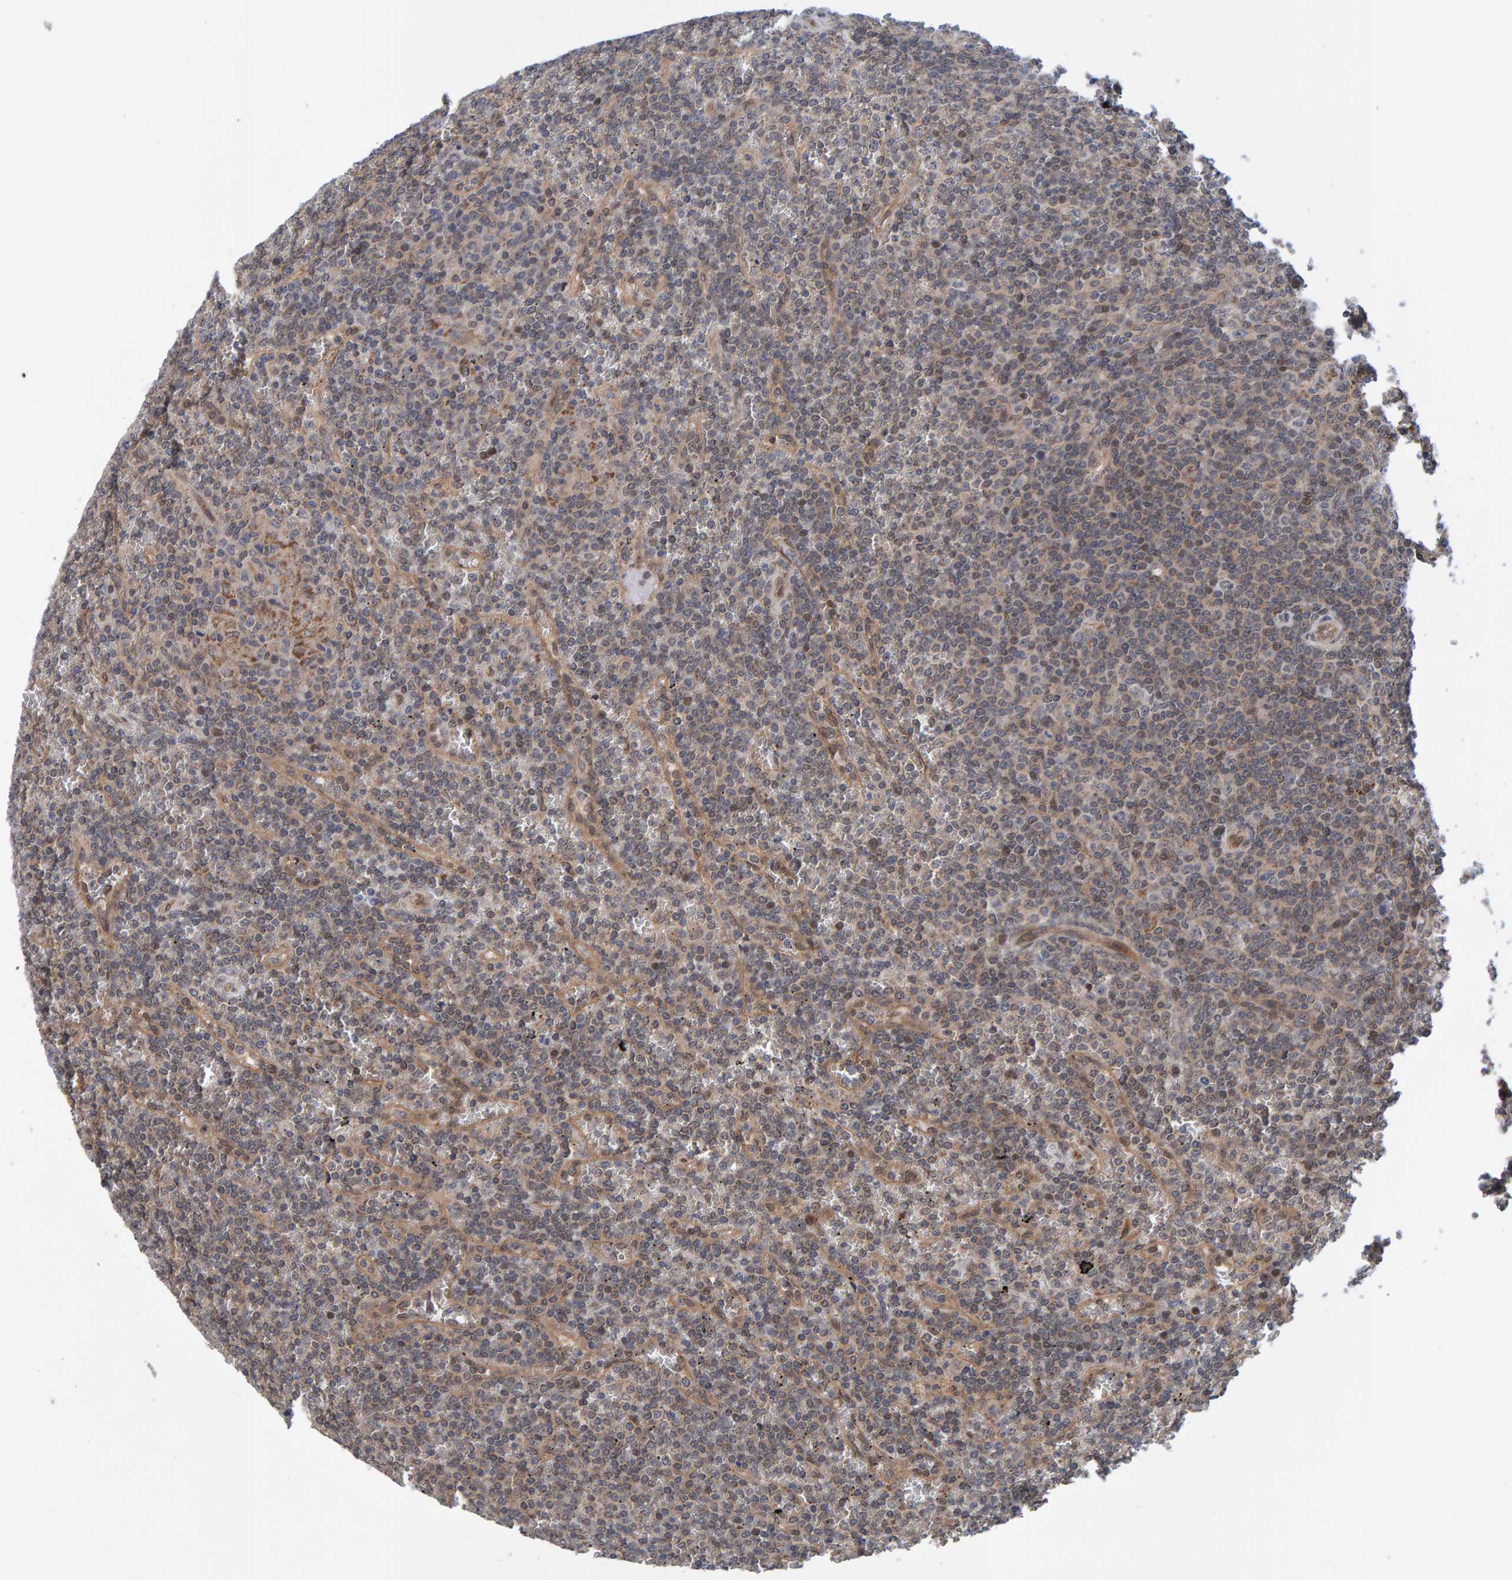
{"staining": {"intensity": "weak", "quantity": "<25%", "location": "cytoplasmic/membranous"}, "tissue": "lymphoma", "cell_type": "Tumor cells", "image_type": "cancer", "snomed": [{"axis": "morphology", "description": "Malignant lymphoma, non-Hodgkin's type, Low grade"}, {"axis": "topography", "description": "Spleen"}], "caption": "DAB immunohistochemical staining of human low-grade malignant lymphoma, non-Hodgkin's type shows no significant expression in tumor cells.", "gene": "SCRN2", "patient": {"sex": "female", "age": 19}}